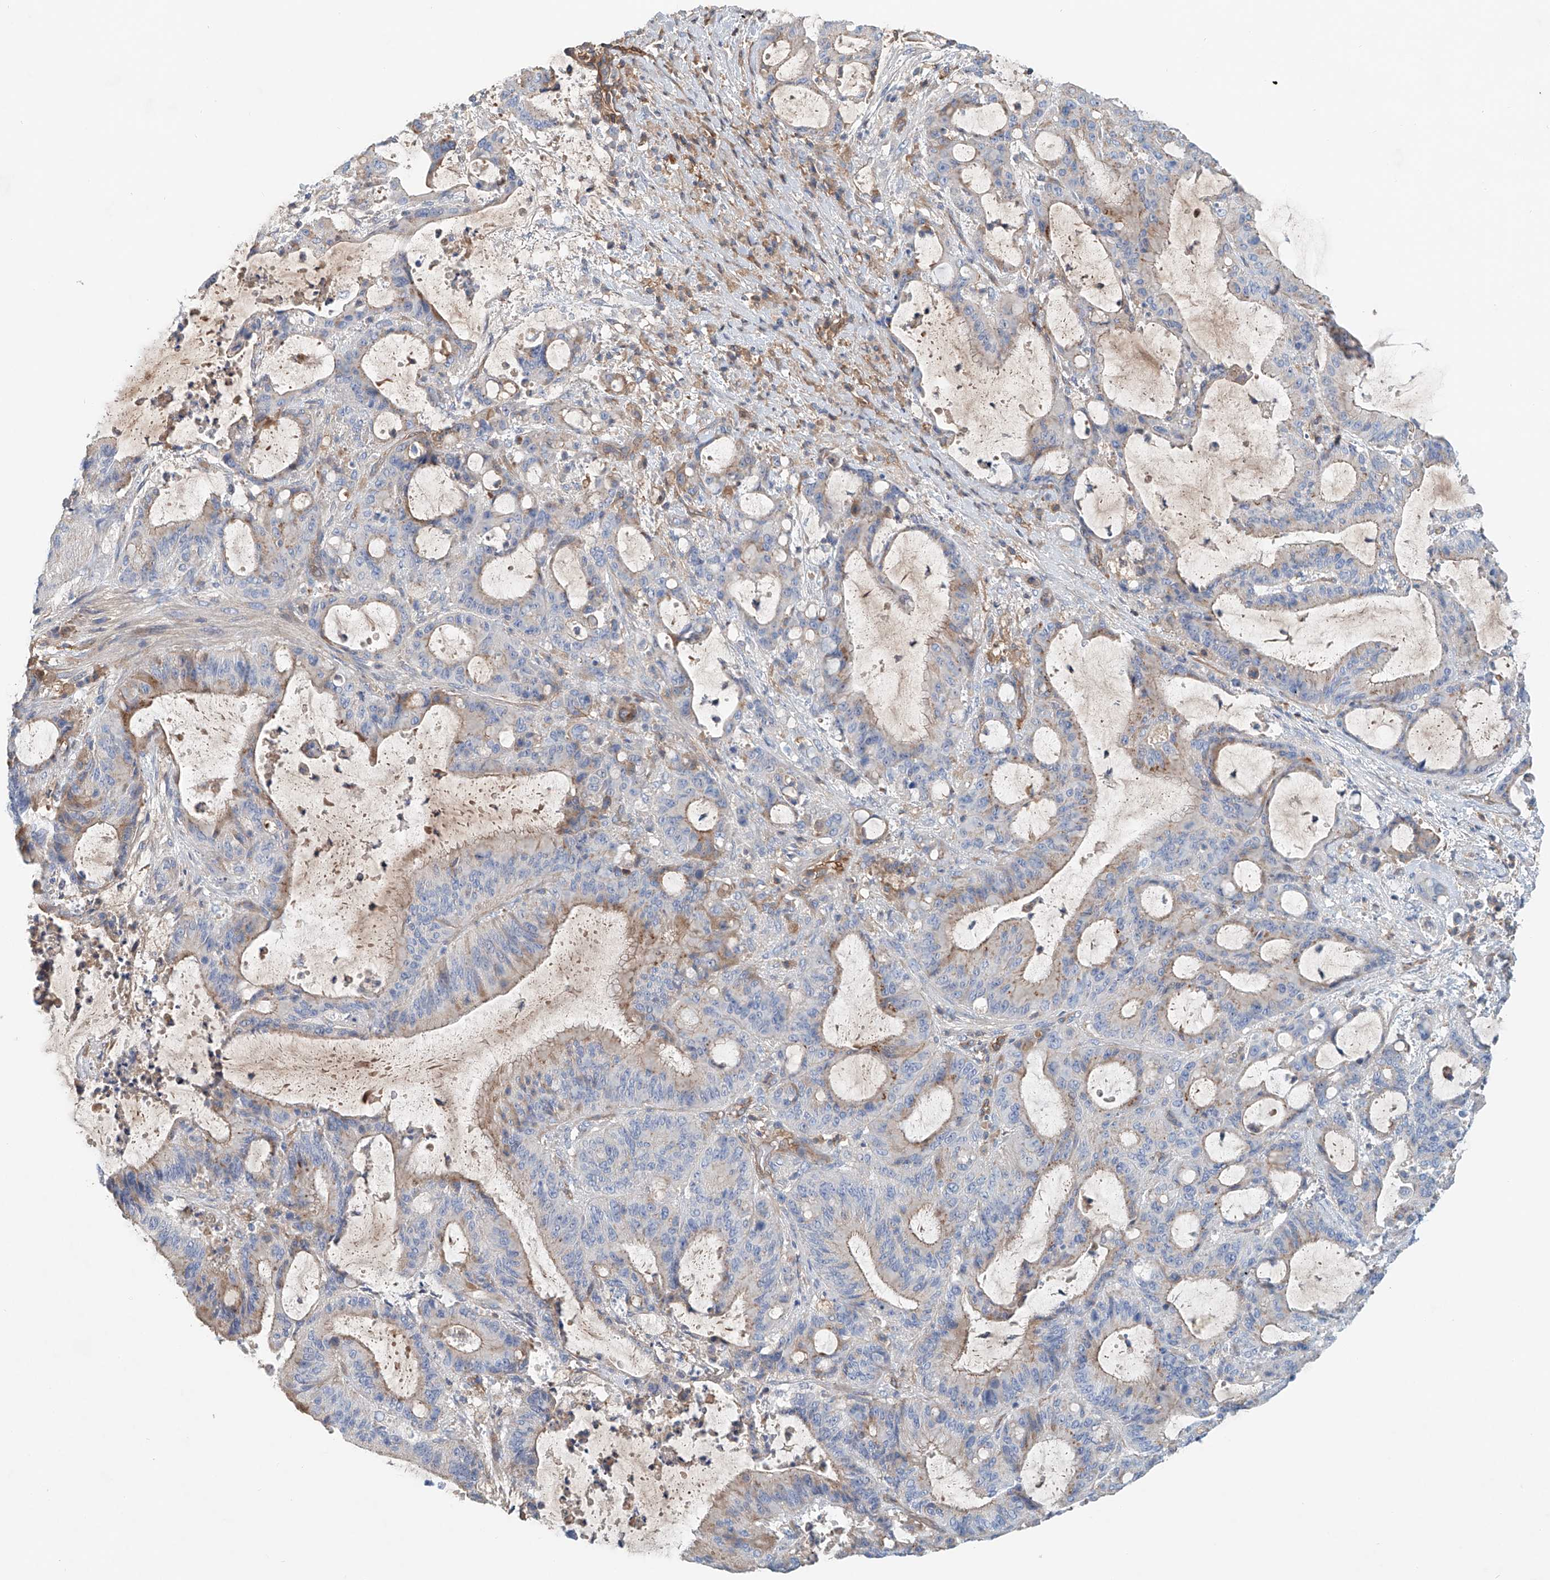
{"staining": {"intensity": "weak", "quantity": ">75%", "location": "cytoplasmic/membranous"}, "tissue": "liver cancer", "cell_type": "Tumor cells", "image_type": "cancer", "snomed": [{"axis": "morphology", "description": "Normal tissue, NOS"}, {"axis": "morphology", "description": "Cholangiocarcinoma"}, {"axis": "topography", "description": "Liver"}, {"axis": "topography", "description": "Peripheral nerve tissue"}], "caption": "An image showing weak cytoplasmic/membranous positivity in approximately >75% of tumor cells in liver cancer (cholangiocarcinoma), as visualized by brown immunohistochemical staining.", "gene": "FRYL", "patient": {"sex": "female", "age": 73}}